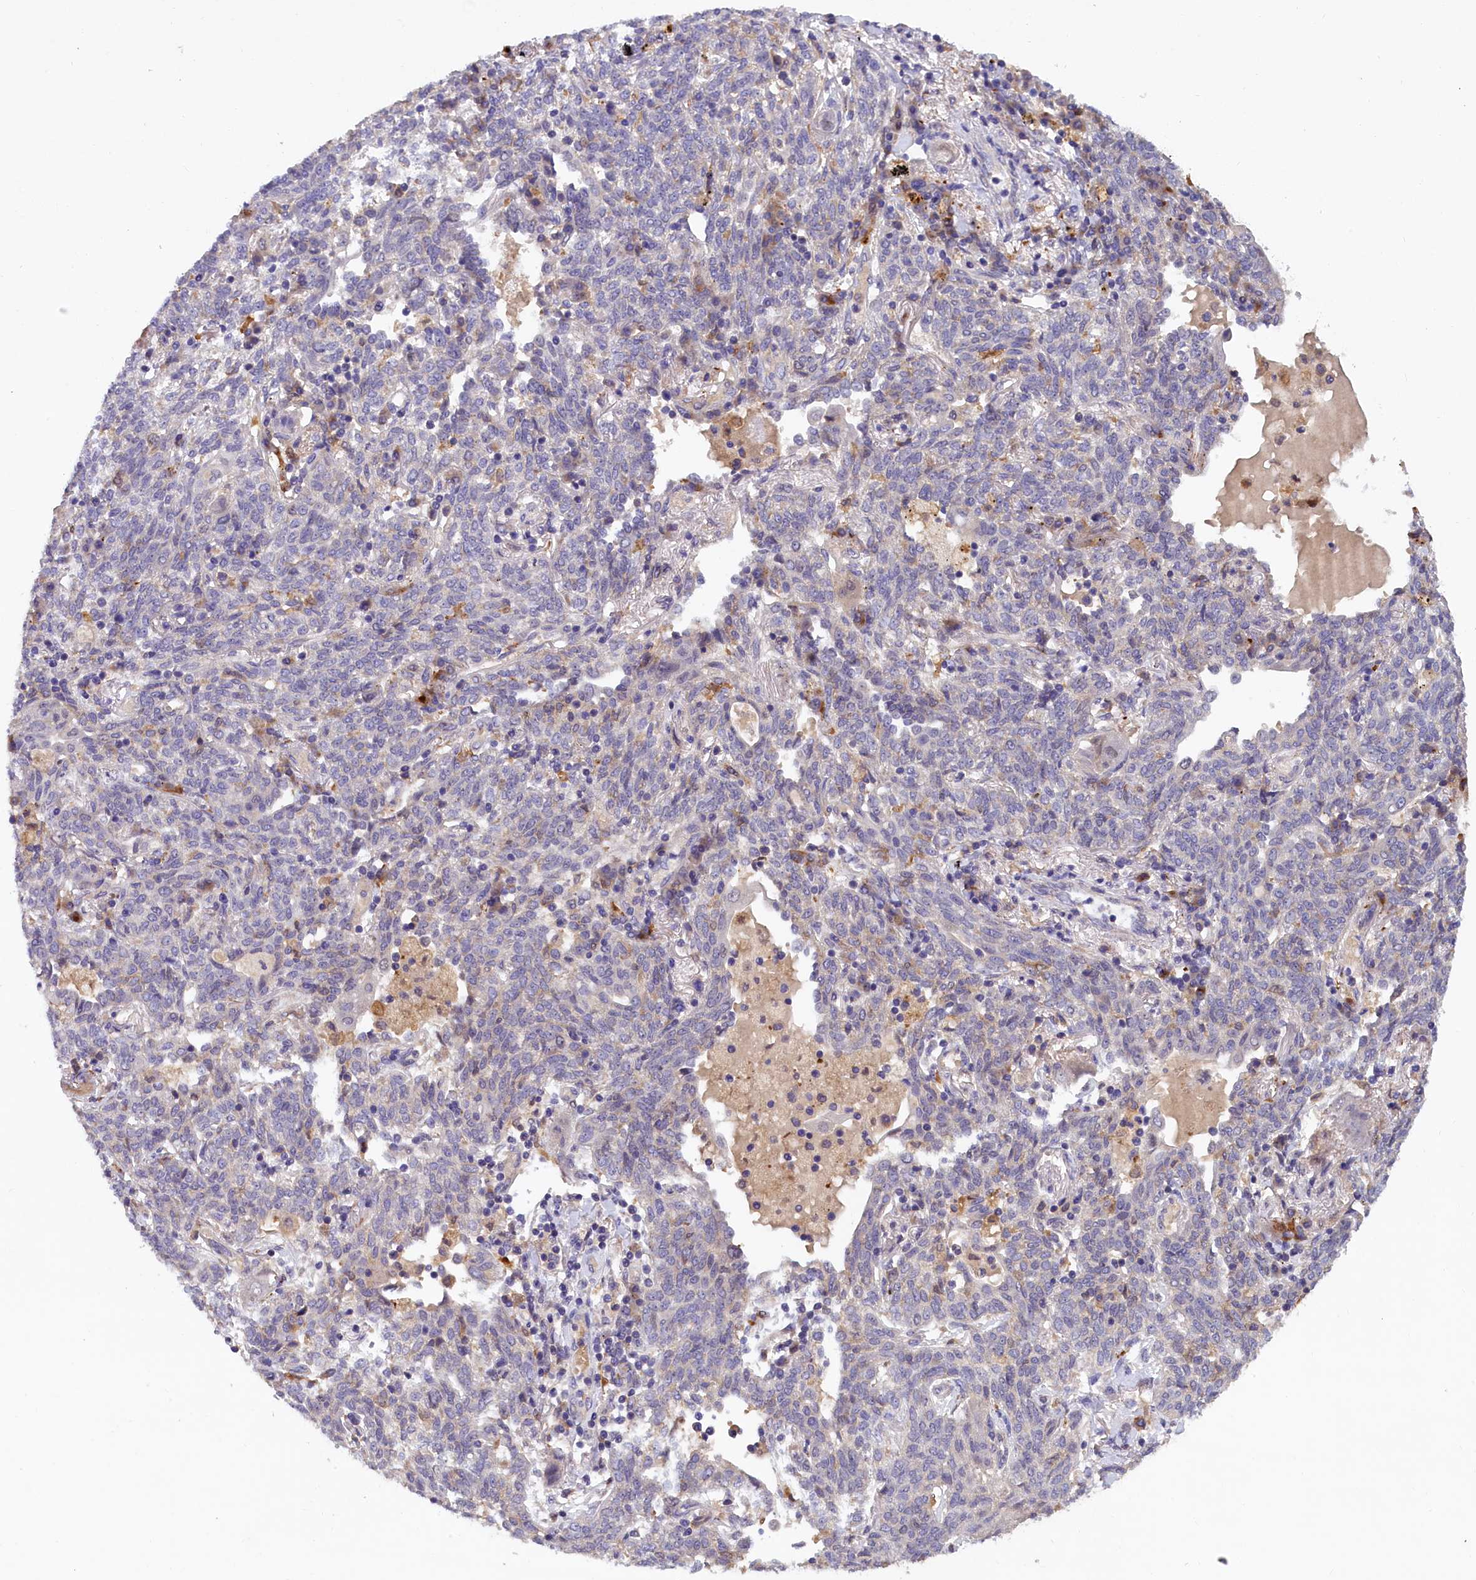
{"staining": {"intensity": "negative", "quantity": "none", "location": "none"}, "tissue": "lung cancer", "cell_type": "Tumor cells", "image_type": "cancer", "snomed": [{"axis": "morphology", "description": "Squamous cell carcinoma, NOS"}, {"axis": "topography", "description": "Lung"}], "caption": "A high-resolution photomicrograph shows immunohistochemistry staining of lung cancer, which reveals no significant positivity in tumor cells.", "gene": "NAIP", "patient": {"sex": "female", "age": 70}}